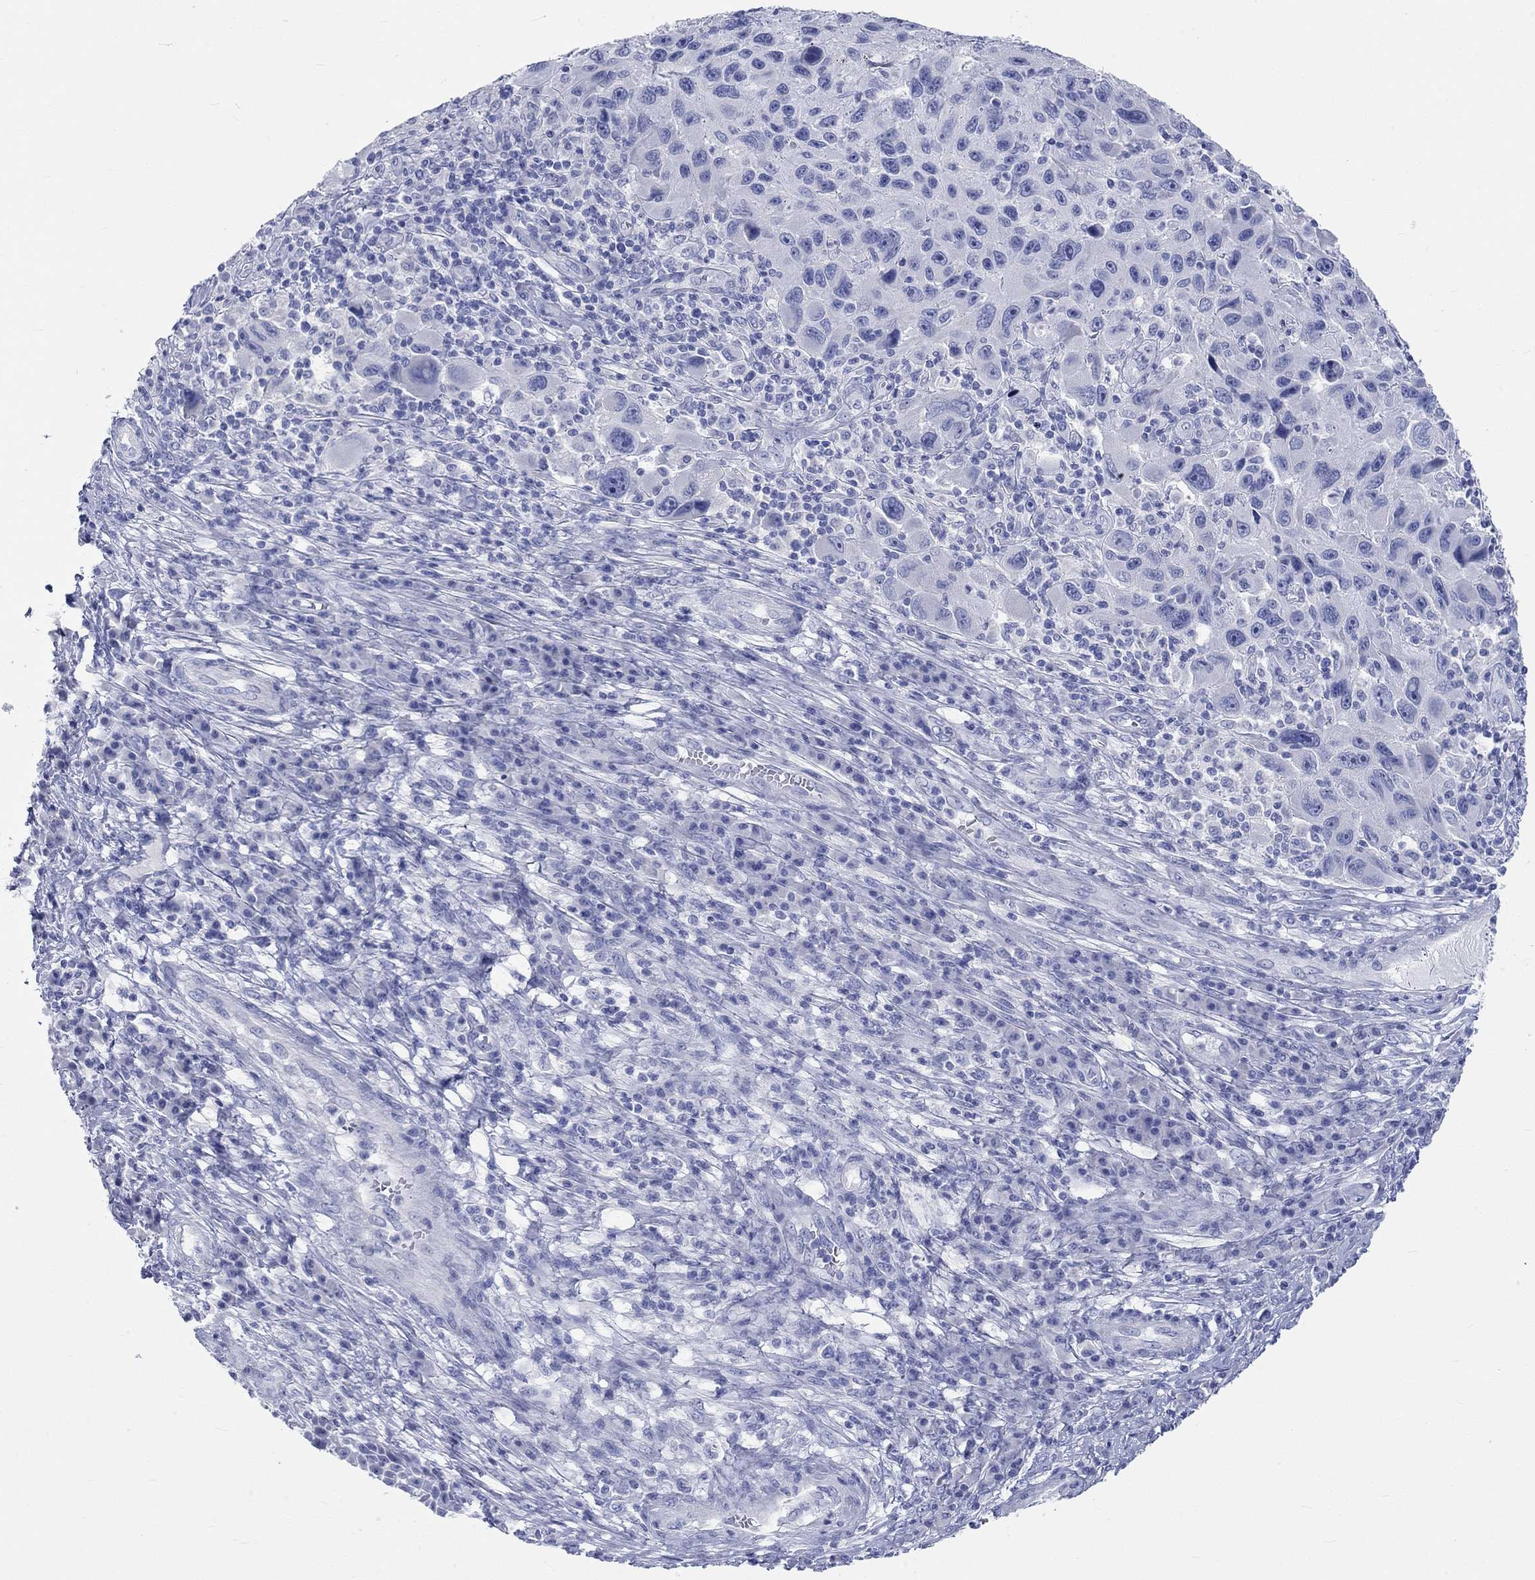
{"staining": {"intensity": "negative", "quantity": "none", "location": "none"}, "tissue": "melanoma", "cell_type": "Tumor cells", "image_type": "cancer", "snomed": [{"axis": "morphology", "description": "Malignant melanoma, NOS"}, {"axis": "topography", "description": "Skin"}], "caption": "High power microscopy image of an immunohistochemistry histopathology image of malignant melanoma, revealing no significant positivity in tumor cells.", "gene": "SPATA9", "patient": {"sex": "male", "age": 53}}